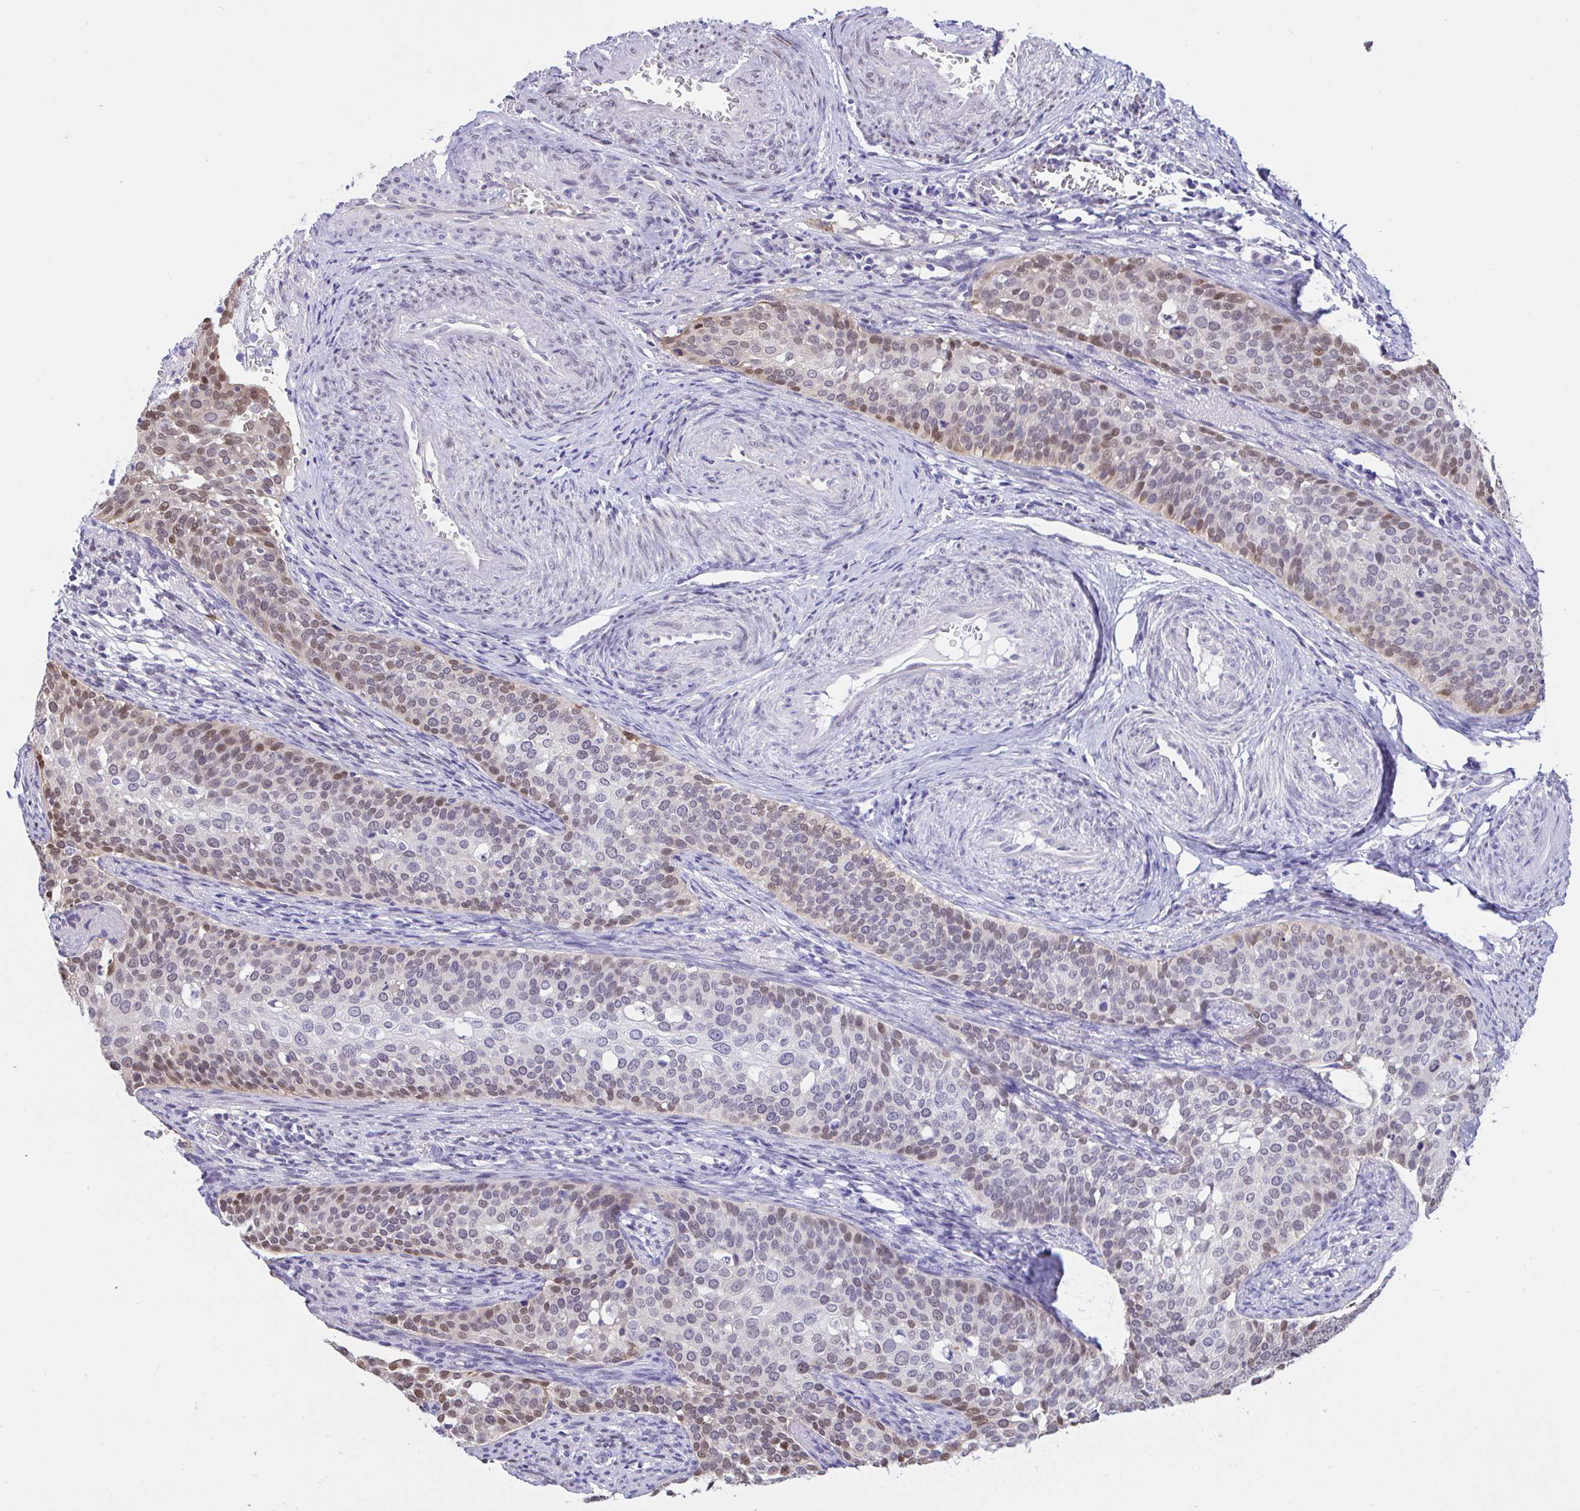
{"staining": {"intensity": "weak", "quantity": "25%-75%", "location": "nuclear"}, "tissue": "cervical cancer", "cell_type": "Tumor cells", "image_type": "cancer", "snomed": [{"axis": "morphology", "description": "Squamous cell carcinoma, NOS"}, {"axis": "topography", "description": "Cervix"}], "caption": "Protein expression analysis of cervical cancer reveals weak nuclear expression in about 25%-75% of tumor cells.", "gene": "ZNF485", "patient": {"sex": "female", "age": 44}}